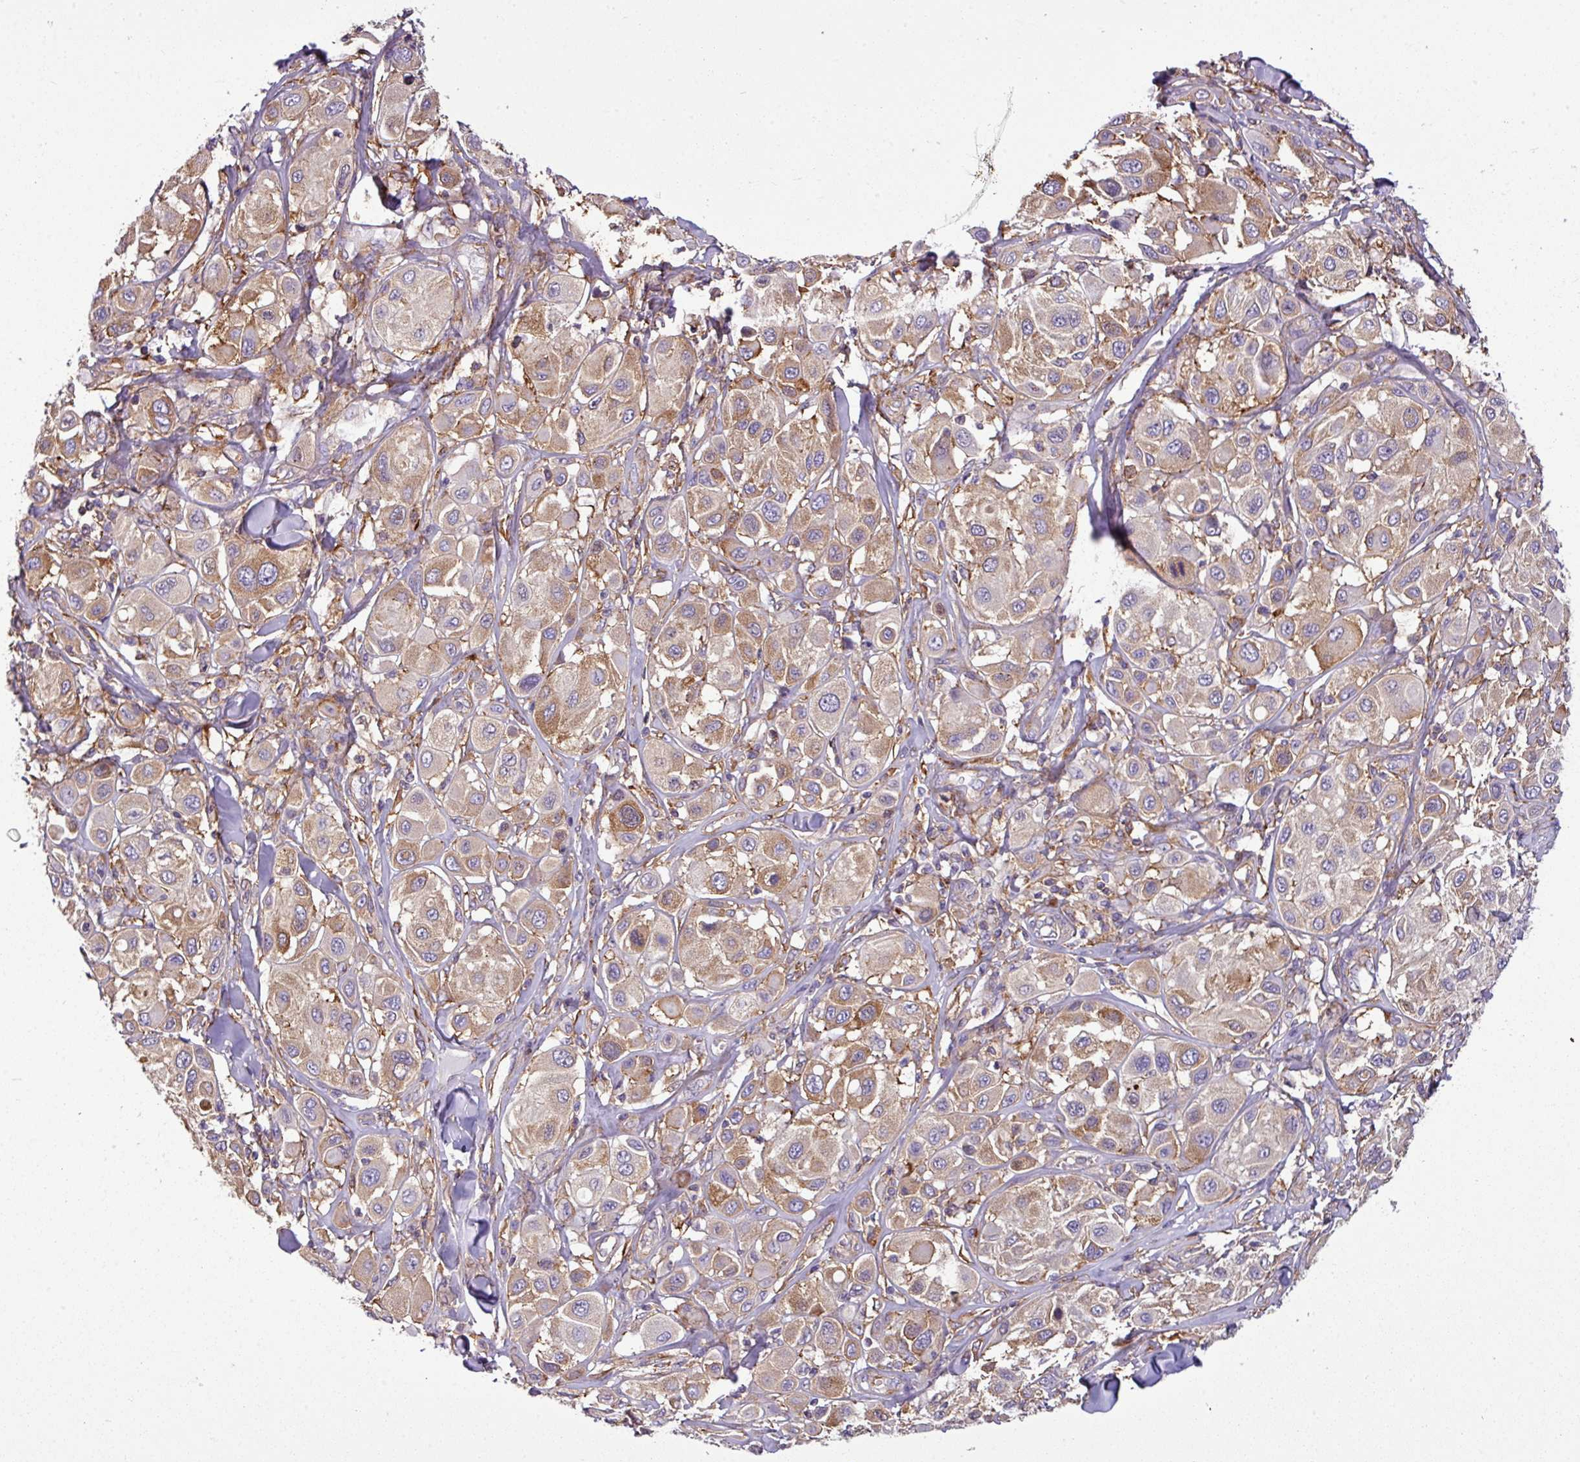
{"staining": {"intensity": "weak", "quantity": "25%-75%", "location": "cytoplasmic/membranous"}, "tissue": "melanoma", "cell_type": "Tumor cells", "image_type": "cancer", "snomed": [{"axis": "morphology", "description": "Malignant melanoma, Metastatic site"}, {"axis": "topography", "description": "Skin"}], "caption": "Tumor cells exhibit weak cytoplasmic/membranous positivity in about 25%-75% of cells in melanoma.", "gene": "XNDC1N", "patient": {"sex": "male", "age": 41}}